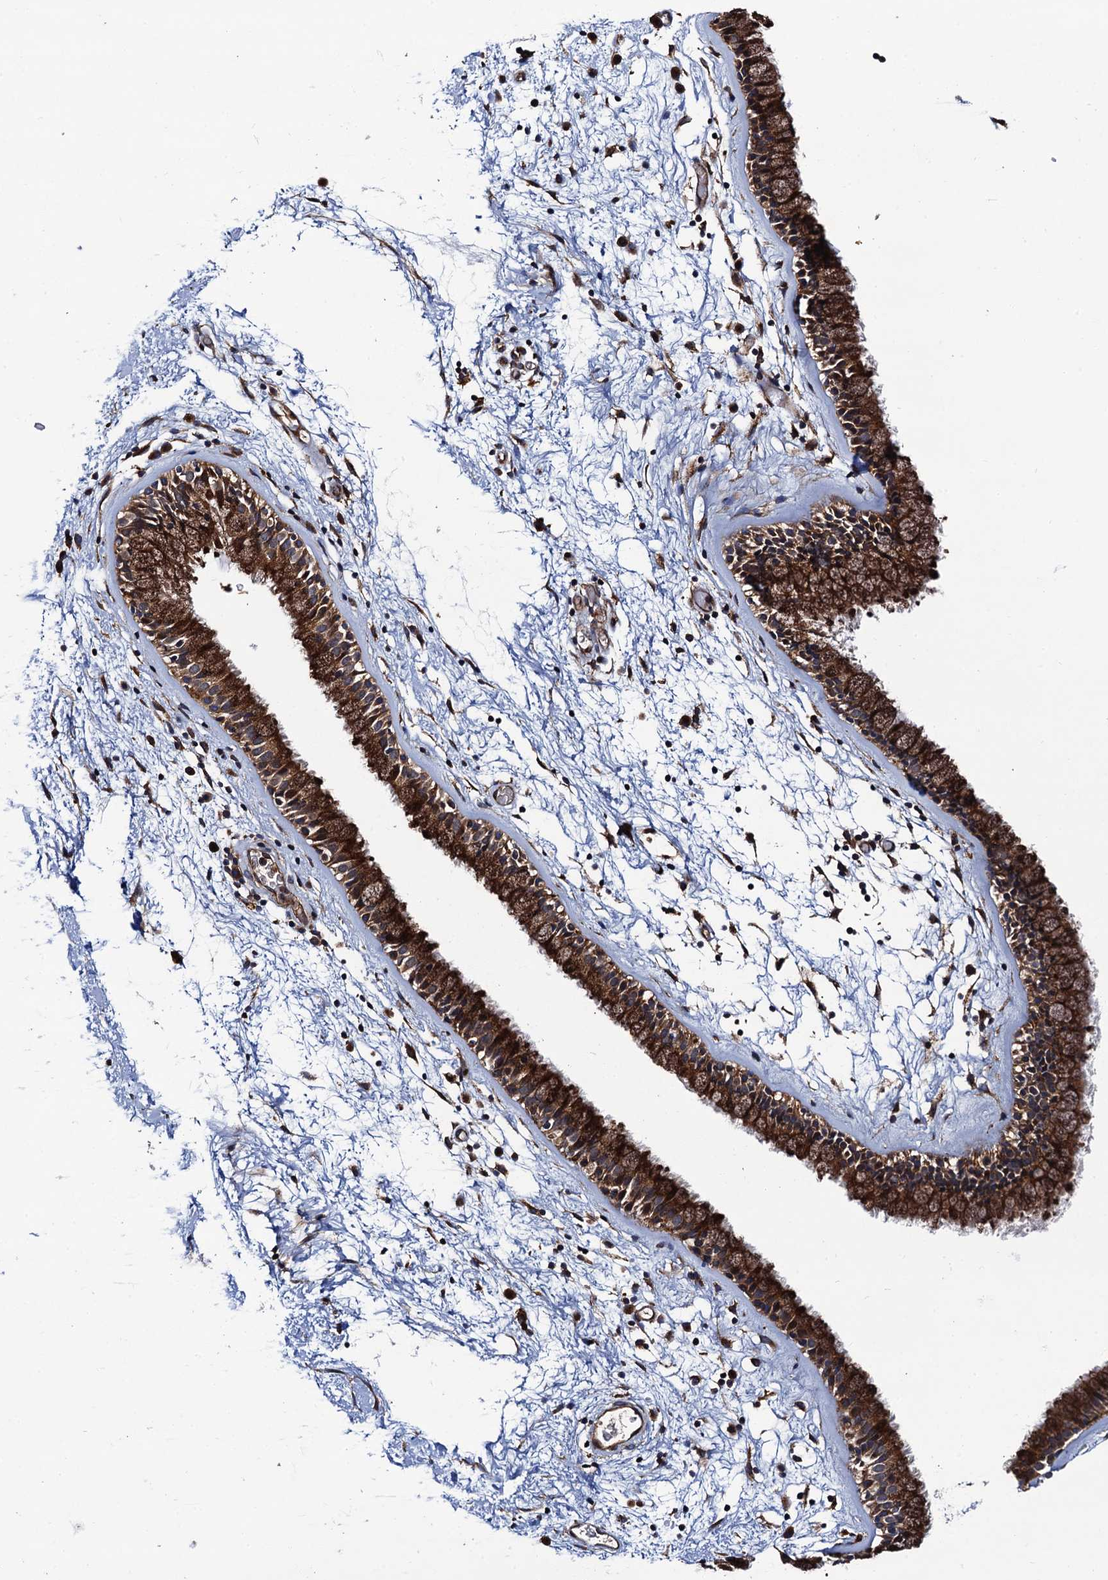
{"staining": {"intensity": "strong", "quantity": ">75%", "location": "cytoplasmic/membranous"}, "tissue": "nasopharynx", "cell_type": "Respiratory epithelial cells", "image_type": "normal", "snomed": [{"axis": "morphology", "description": "Normal tissue, NOS"}, {"axis": "morphology", "description": "Inflammation, NOS"}, {"axis": "topography", "description": "Nasopharynx"}], "caption": "Nasopharynx stained with DAB (3,3'-diaminobenzidine) IHC displays high levels of strong cytoplasmic/membranous staining in approximately >75% of respiratory epithelial cells. Using DAB (brown) and hematoxylin (blue) stains, captured at high magnification using brightfield microscopy.", "gene": "VPS35", "patient": {"sex": "male", "age": 48}}